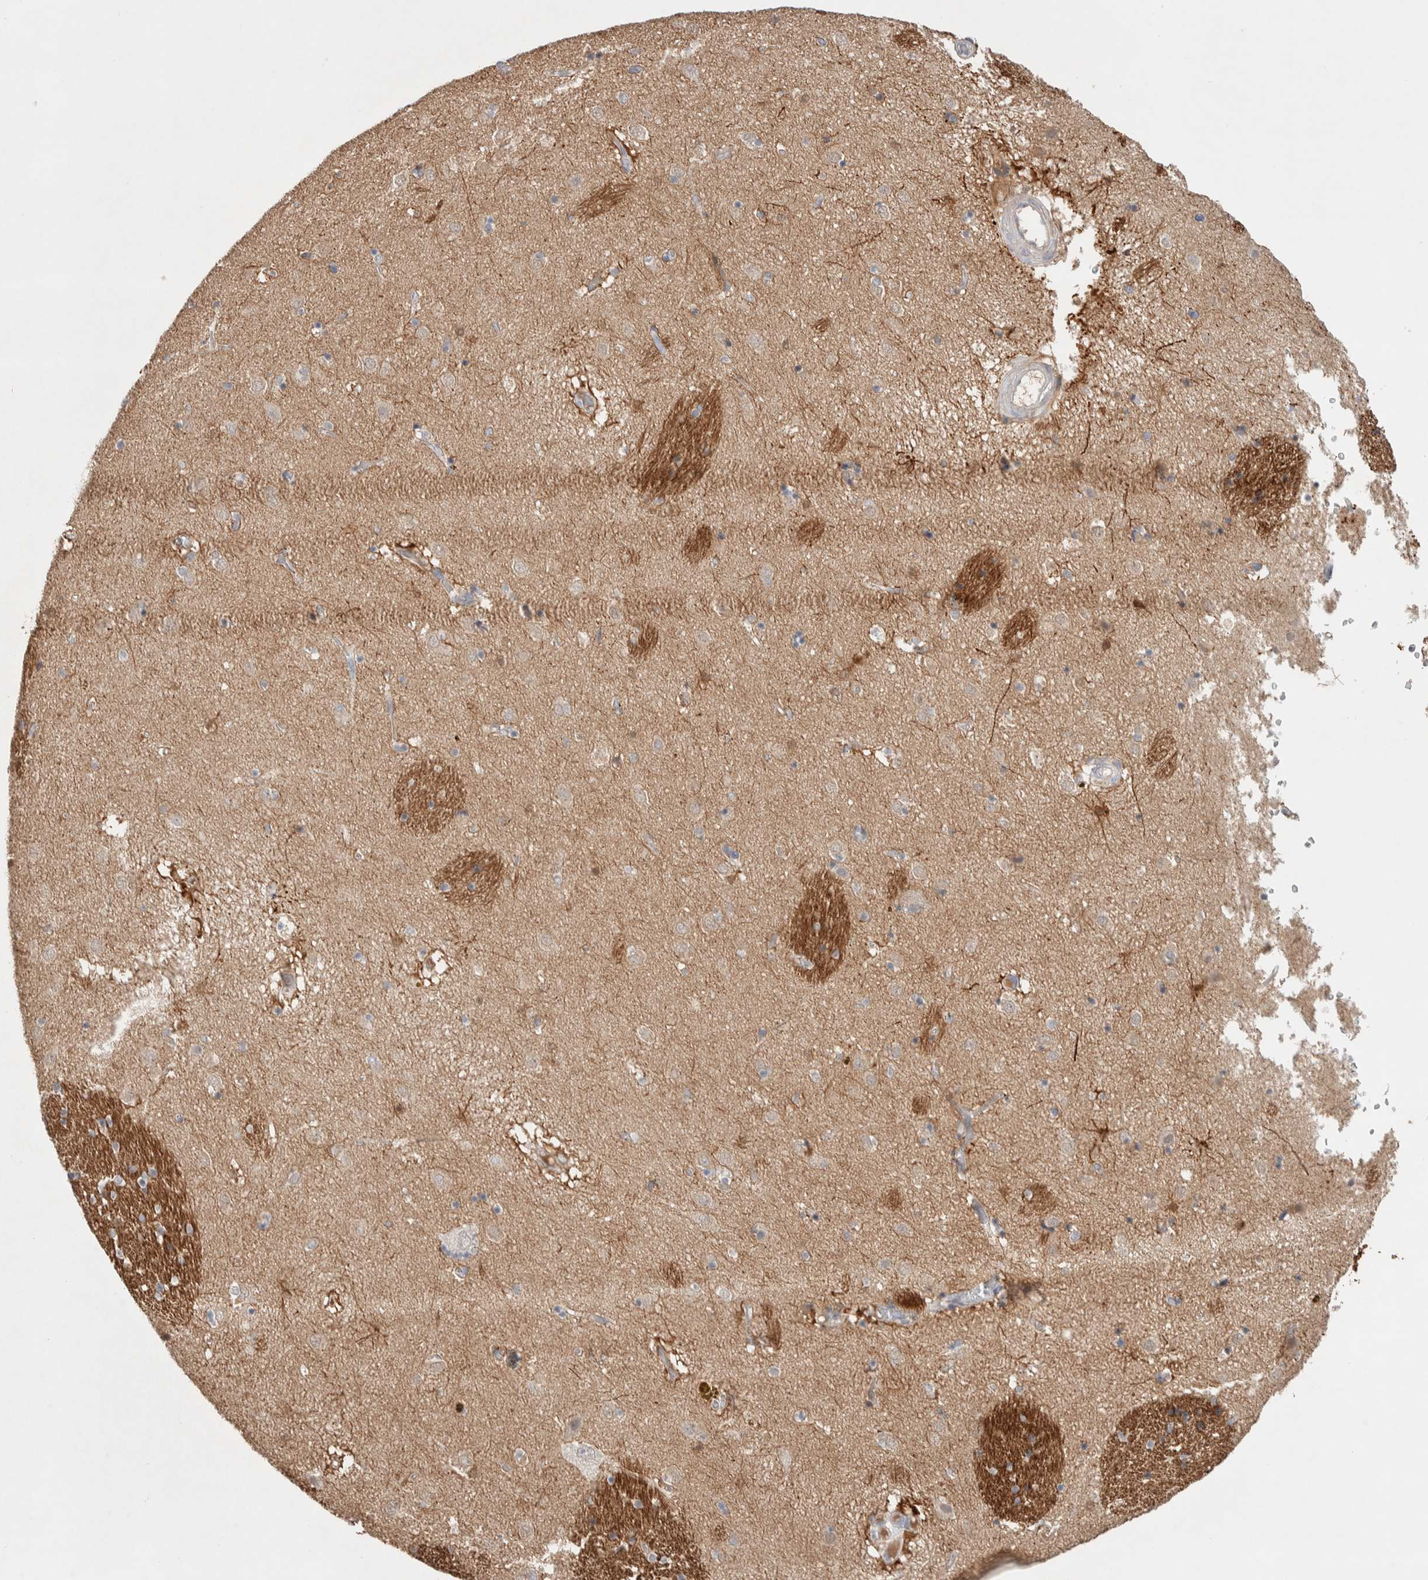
{"staining": {"intensity": "weak", "quantity": "<25%", "location": "cytoplasmic/membranous"}, "tissue": "caudate", "cell_type": "Glial cells", "image_type": "normal", "snomed": [{"axis": "morphology", "description": "Normal tissue, NOS"}, {"axis": "topography", "description": "Lateral ventricle wall"}], "caption": "Caudate stained for a protein using IHC shows no expression glial cells.", "gene": "DEPTOR", "patient": {"sex": "male", "age": 70}}